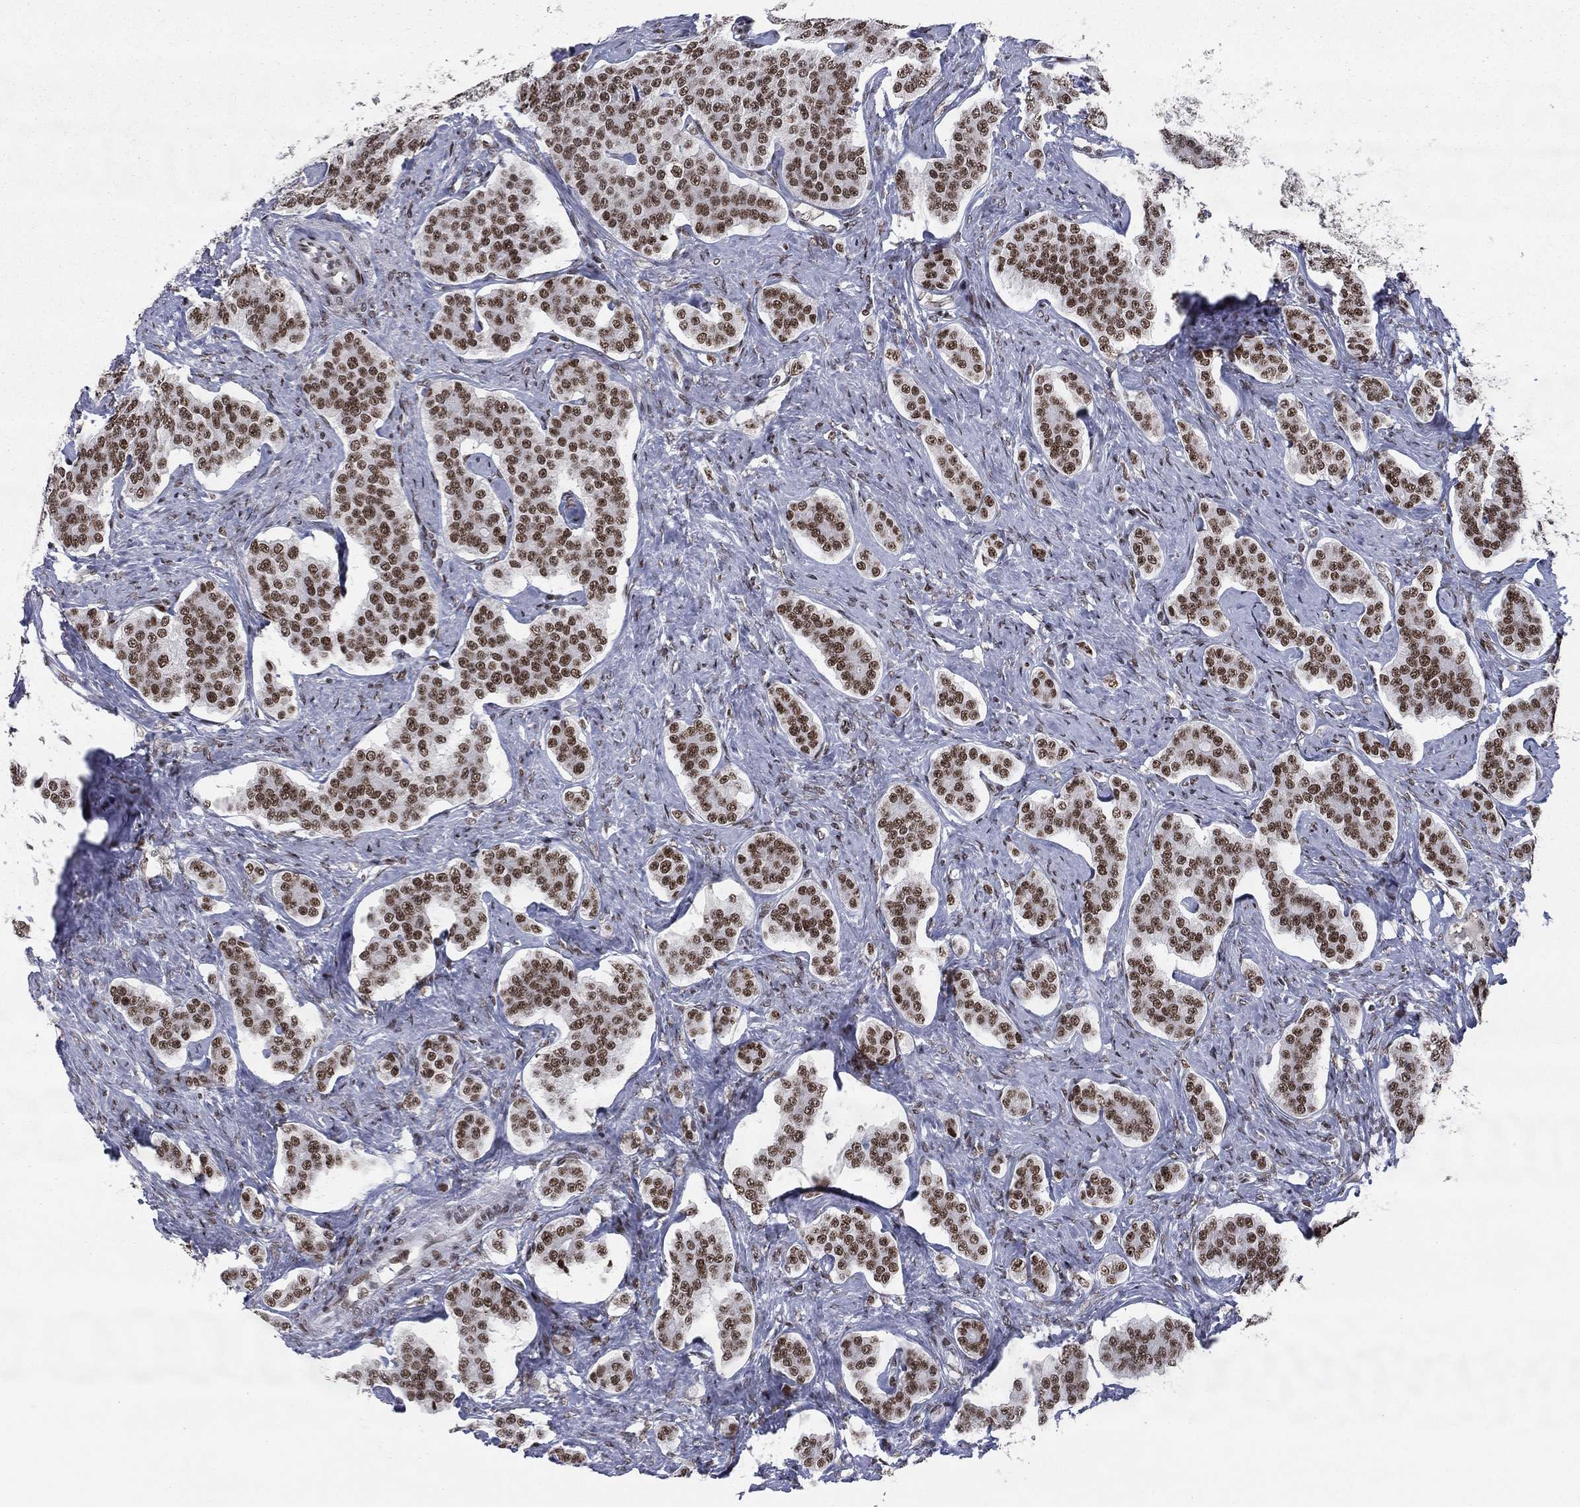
{"staining": {"intensity": "strong", "quantity": ">75%", "location": "nuclear"}, "tissue": "carcinoid", "cell_type": "Tumor cells", "image_type": "cancer", "snomed": [{"axis": "morphology", "description": "Carcinoid, malignant, NOS"}, {"axis": "topography", "description": "Small intestine"}], "caption": "This is an image of immunohistochemistry (IHC) staining of carcinoid, which shows strong expression in the nuclear of tumor cells.", "gene": "RTF1", "patient": {"sex": "female", "age": 58}}